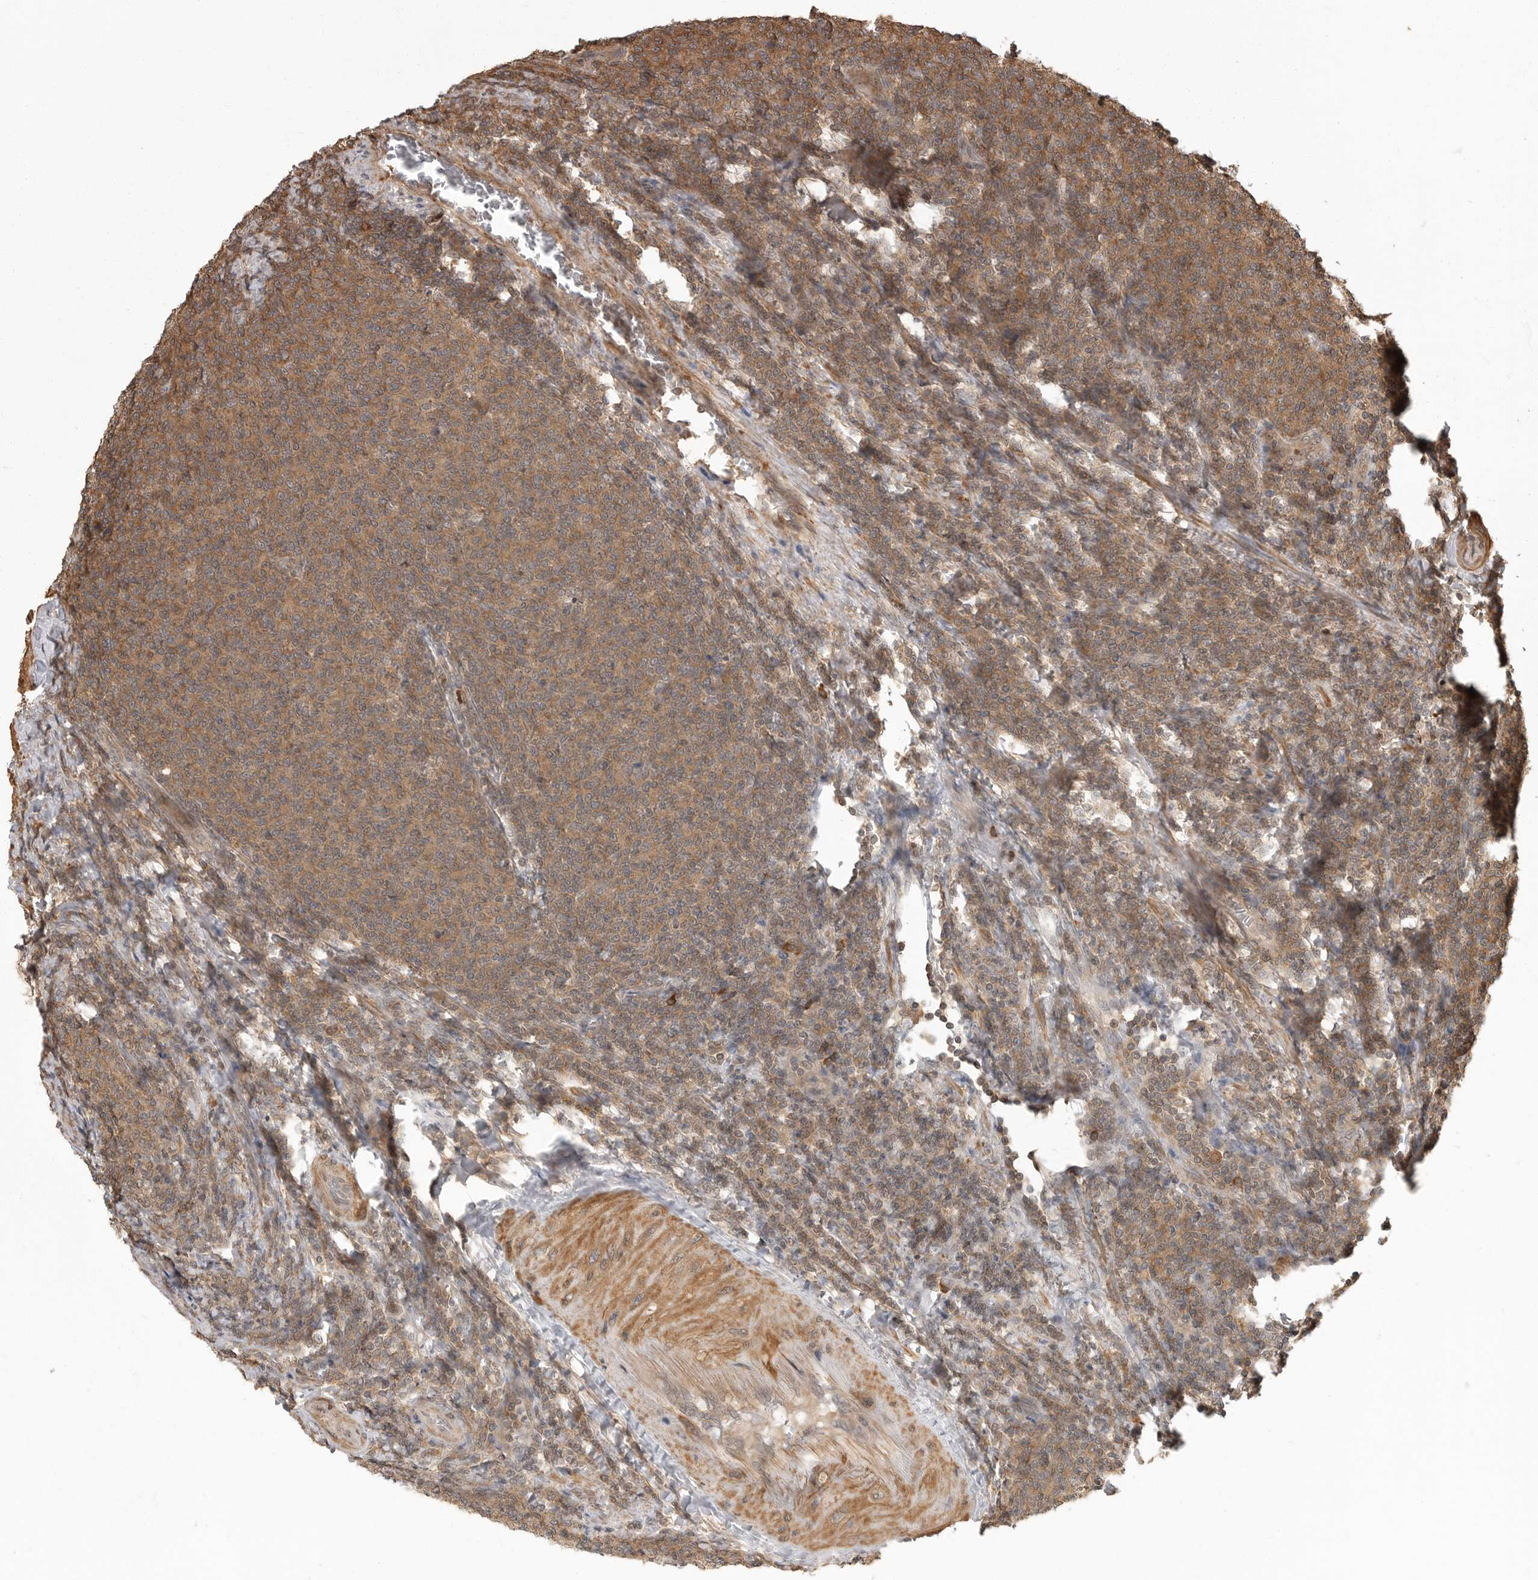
{"staining": {"intensity": "moderate", "quantity": ">75%", "location": "cytoplasmic/membranous"}, "tissue": "lymphoma", "cell_type": "Tumor cells", "image_type": "cancer", "snomed": [{"axis": "morphology", "description": "Malignant lymphoma, non-Hodgkin's type, Low grade"}, {"axis": "topography", "description": "Lymph node"}], "caption": "A micrograph of malignant lymphoma, non-Hodgkin's type (low-grade) stained for a protein shows moderate cytoplasmic/membranous brown staining in tumor cells.", "gene": "ERN1", "patient": {"sex": "male", "age": 66}}